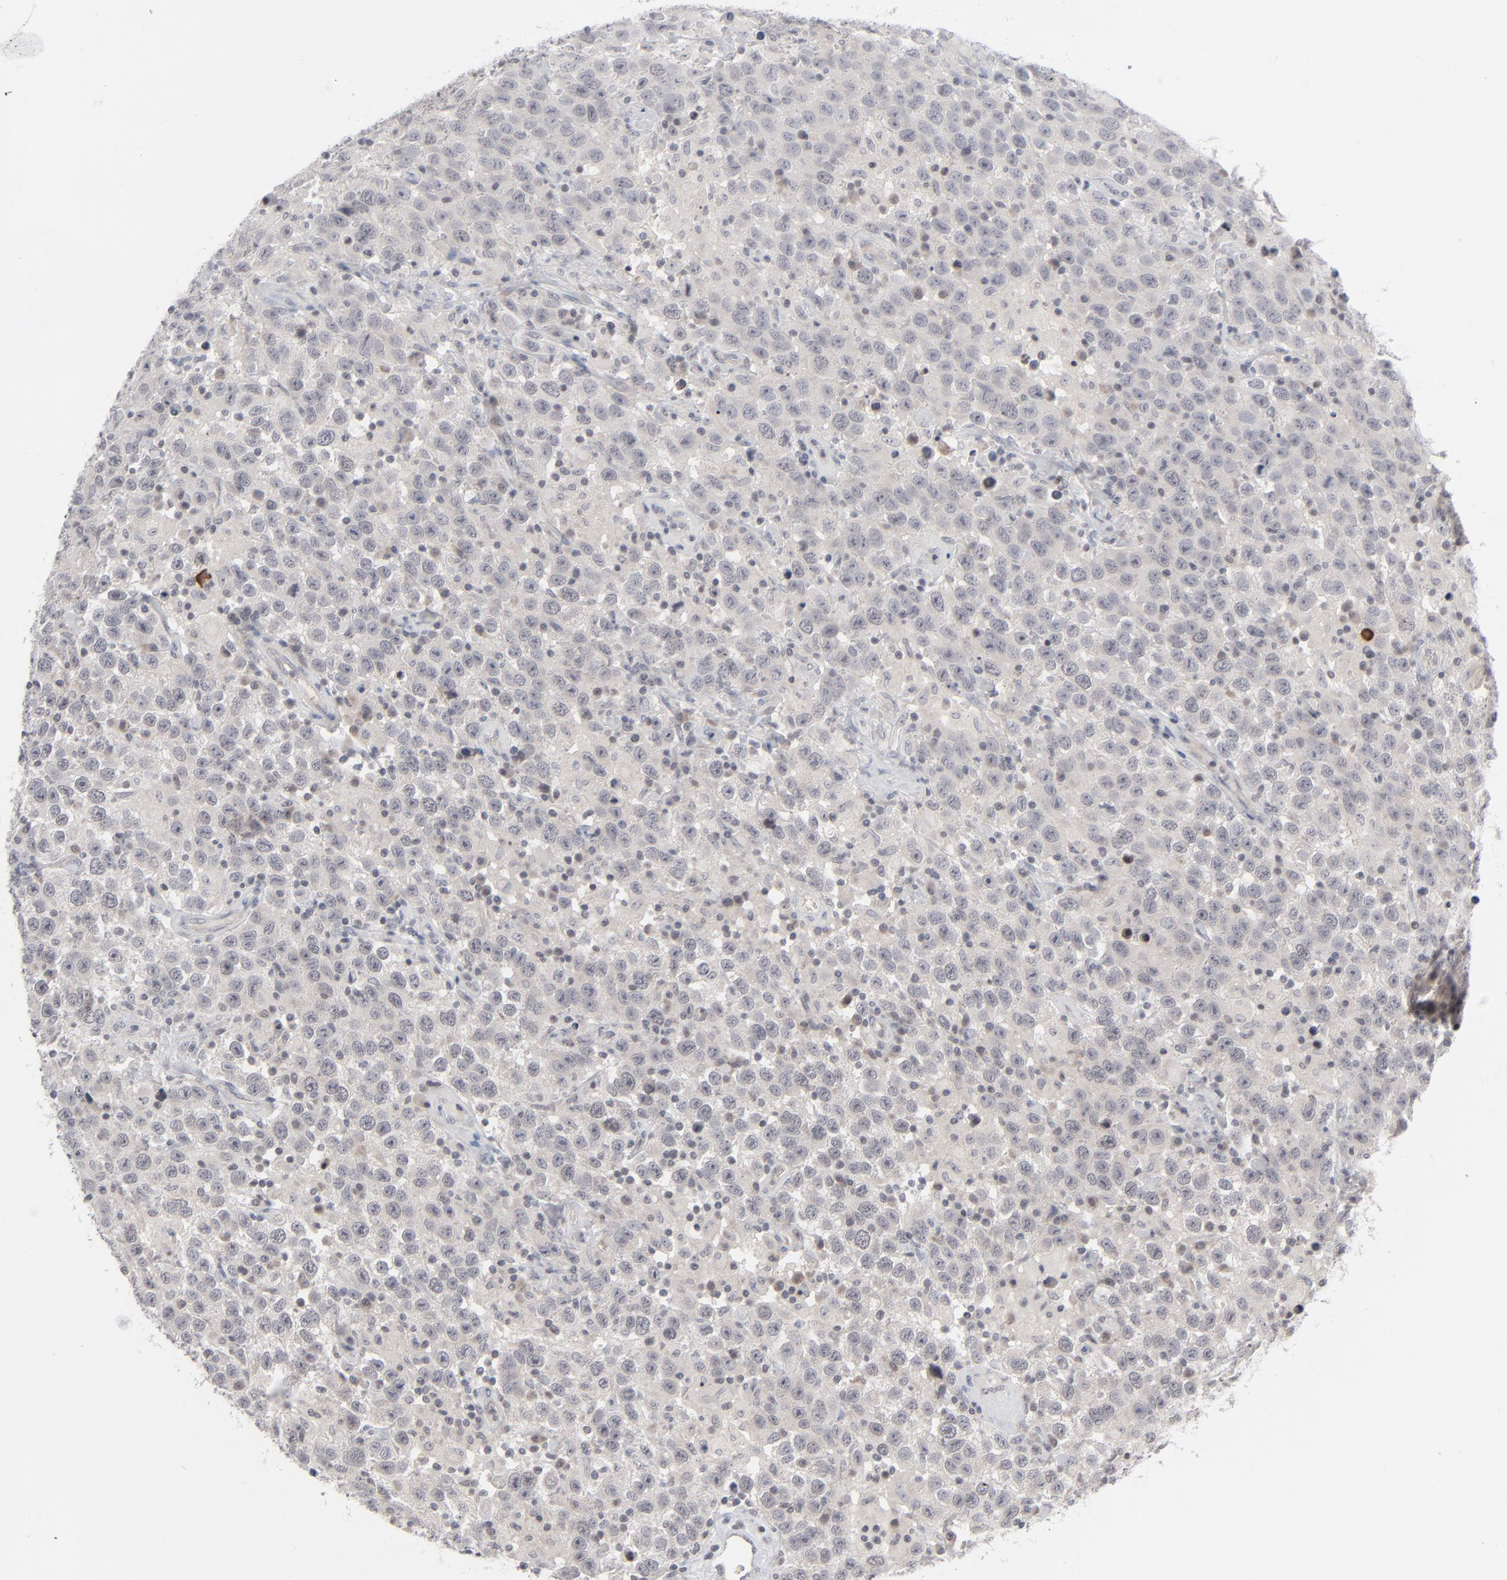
{"staining": {"intensity": "negative", "quantity": "none", "location": "none"}, "tissue": "testis cancer", "cell_type": "Tumor cells", "image_type": "cancer", "snomed": [{"axis": "morphology", "description": "Seminoma, NOS"}, {"axis": "topography", "description": "Testis"}], "caption": "Tumor cells show no significant expression in testis cancer (seminoma).", "gene": "POF1B", "patient": {"sex": "male", "age": 41}}